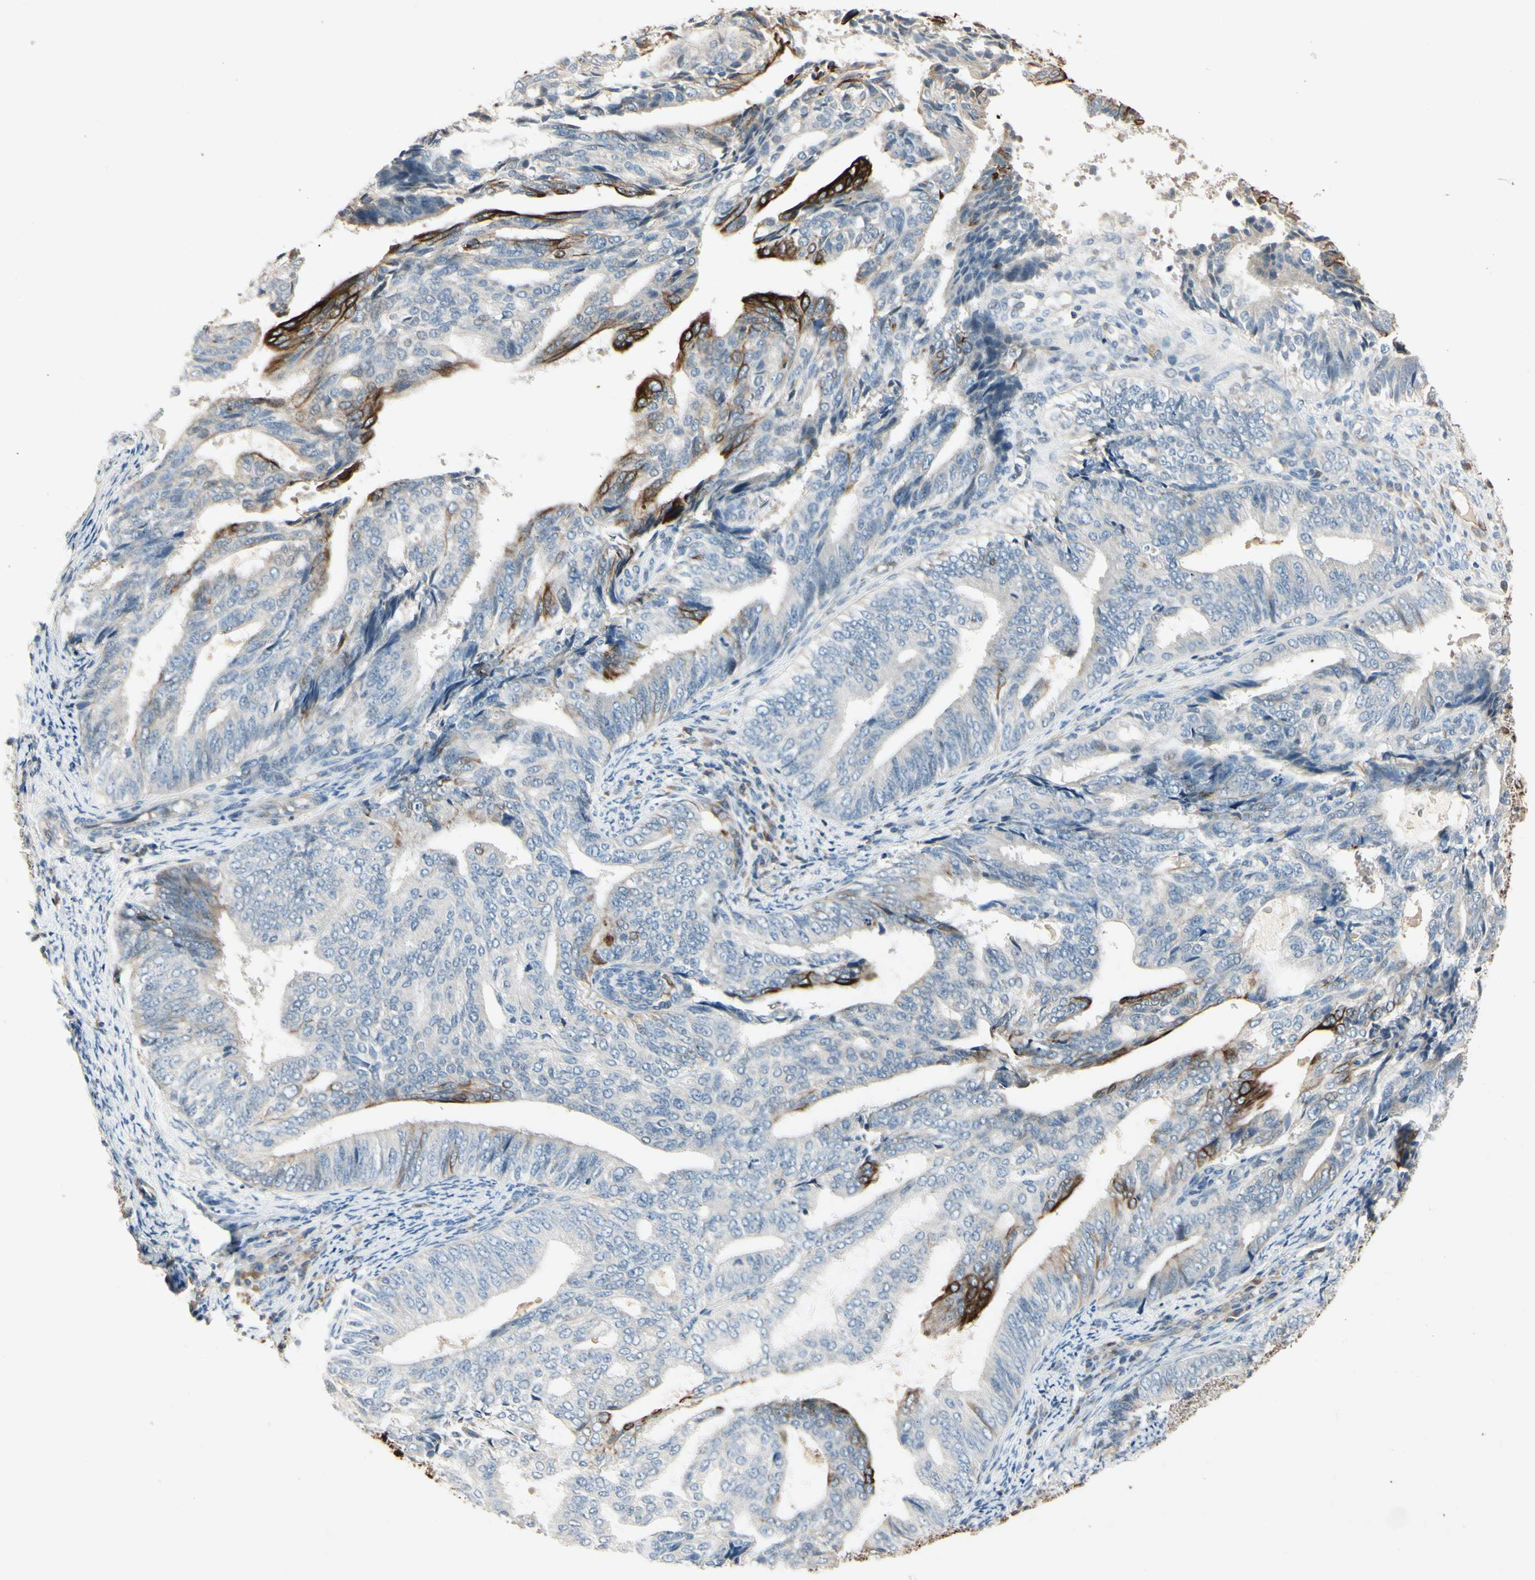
{"staining": {"intensity": "strong", "quantity": "<25%", "location": "cytoplasmic/membranous"}, "tissue": "endometrial cancer", "cell_type": "Tumor cells", "image_type": "cancer", "snomed": [{"axis": "morphology", "description": "Adenocarcinoma, NOS"}, {"axis": "topography", "description": "Endometrium"}], "caption": "Protein staining displays strong cytoplasmic/membranous positivity in about <25% of tumor cells in adenocarcinoma (endometrial).", "gene": "SKIL", "patient": {"sex": "female", "age": 58}}